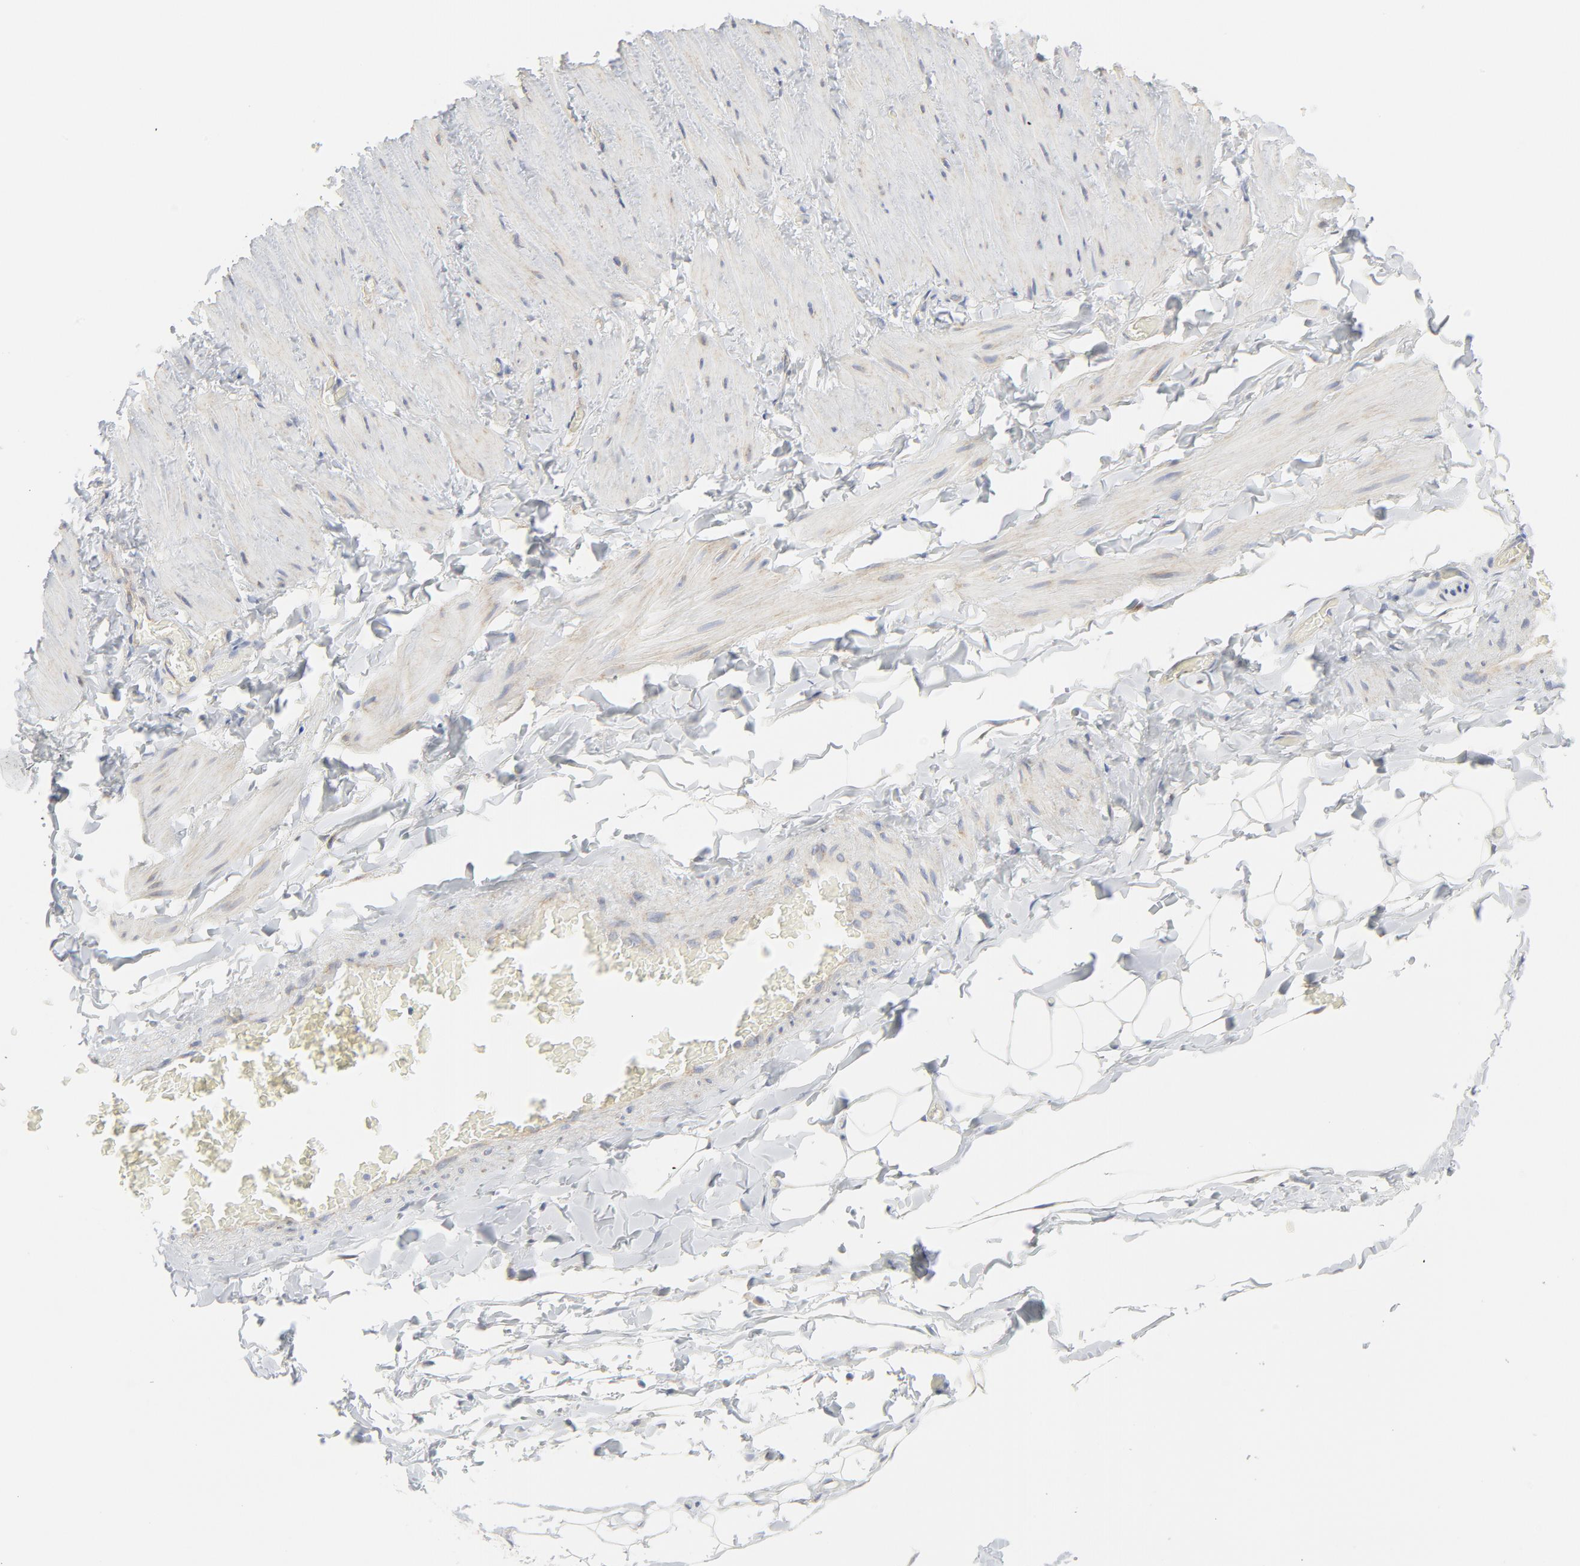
{"staining": {"intensity": "negative", "quantity": "none", "location": "none"}, "tissue": "adipose tissue", "cell_type": "Adipocytes", "image_type": "normal", "snomed": [{"axis": "morphology", "description": "Normal tissue, NOS"}, {"axis": "topography", "description": "Soft tissue"}], "caption": "This is a histopathology image of immunohistochemistry staining of unremarkable adipose tissue, which shows no positivity in adipocytes.", "gene": "BAD", "patient": {"sex": "male", "age": 26}}